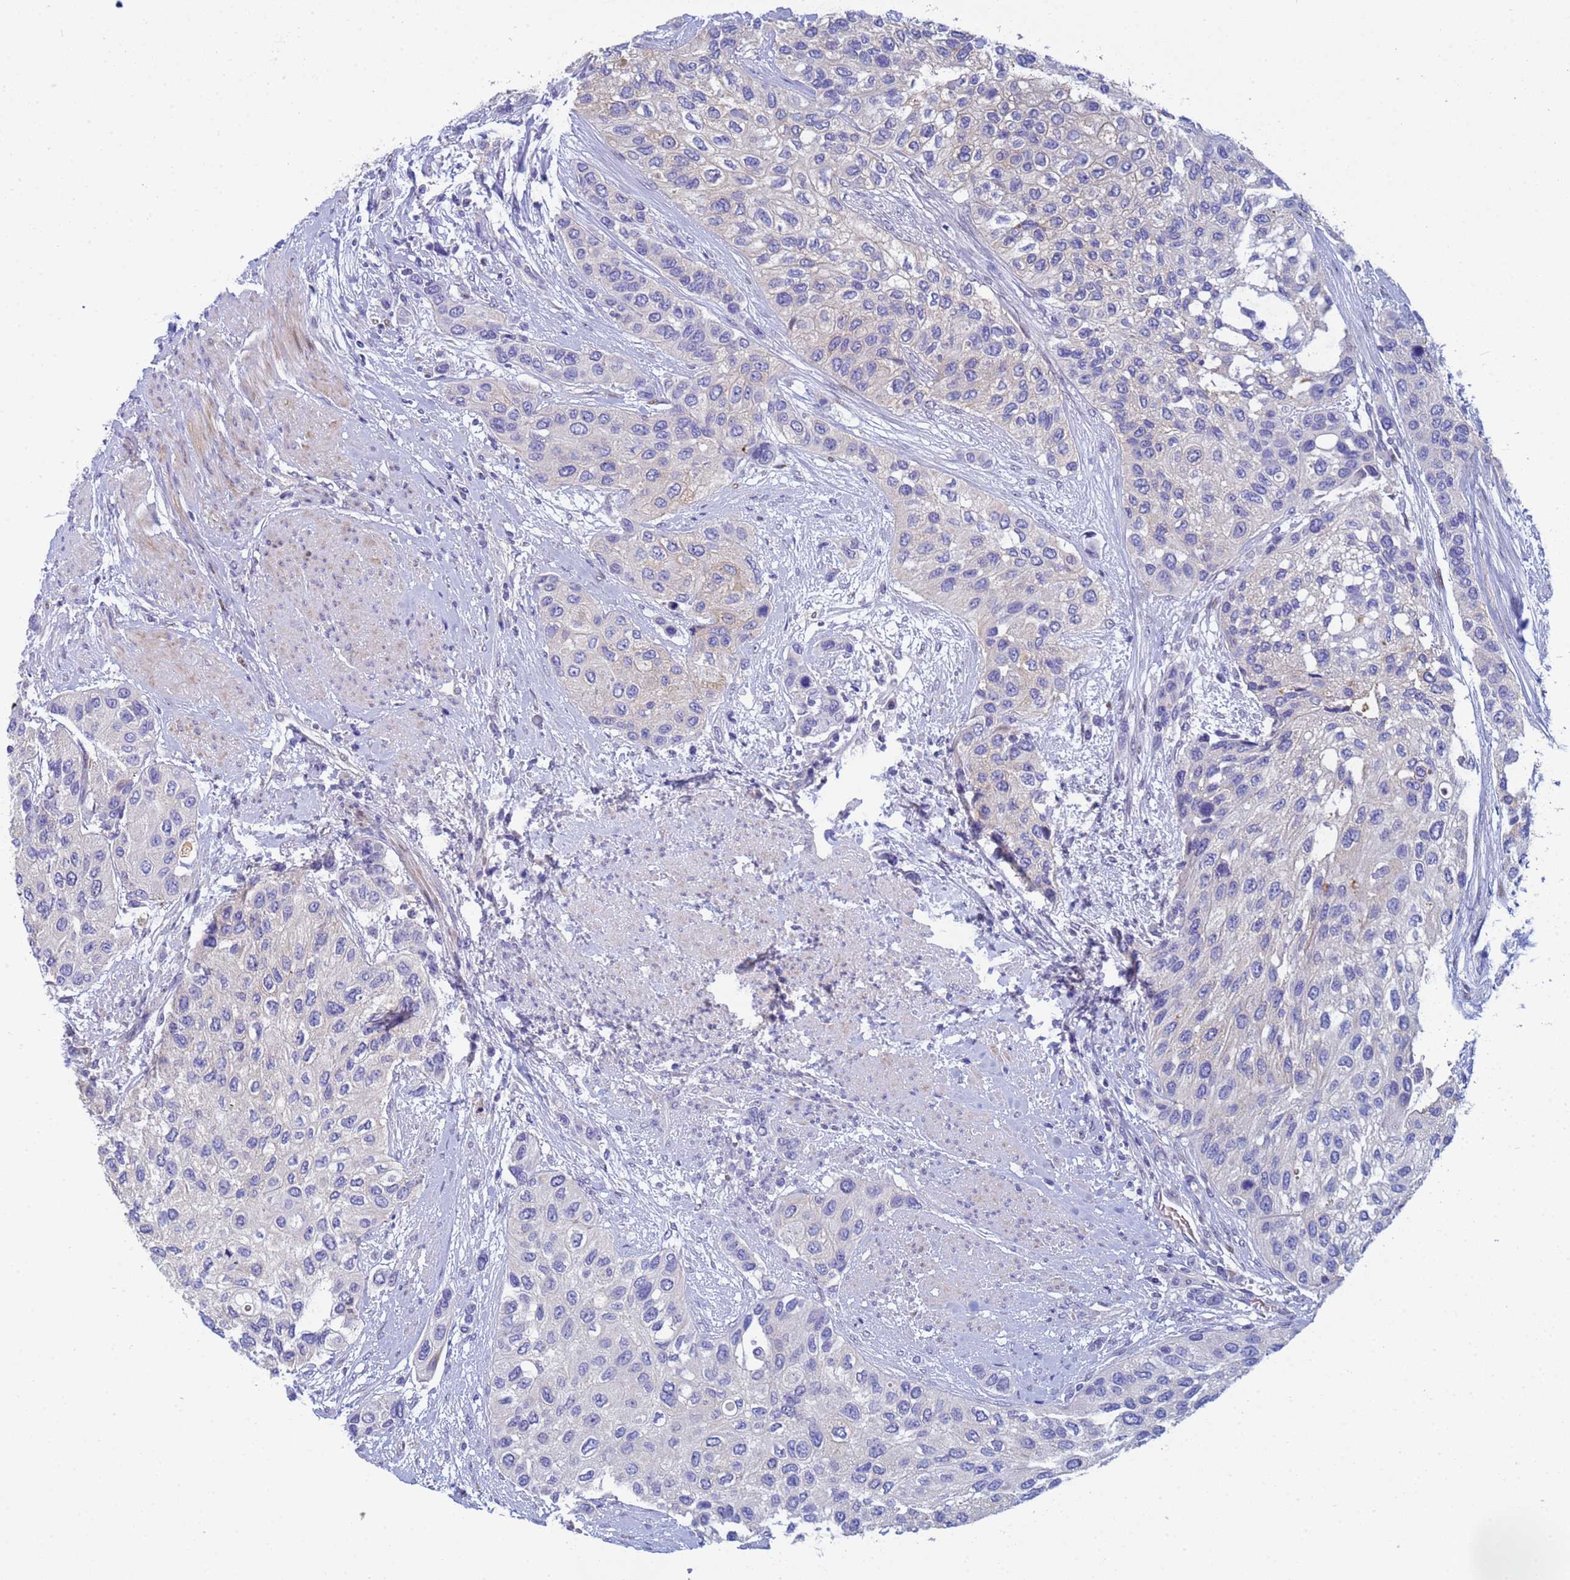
{"staining": {"intensity": "negative", "quantity": "none", "location": "none"}, "tissue": "urothelial cancer", "cell_type": "Tumor cells", "image_type": "cancer", "snomed": [{"axis": "morphology", "description": "Normal tissue, NOS"}, {"axis": "morphology", "description": "Urothelial carcinoma, High grade"}, {"axis": "topography", "description": "Vascular tissue"}, {"axis": "topography", "description": "Urinary bladder"}], "caption": "This is an immunohistochemistry photomicrograph of human urothelial carcinoma (high-grade). There is no expression in tumor cells.", "gene": "PPP6R1", "patient": {"sex": "female", "age": 56}}